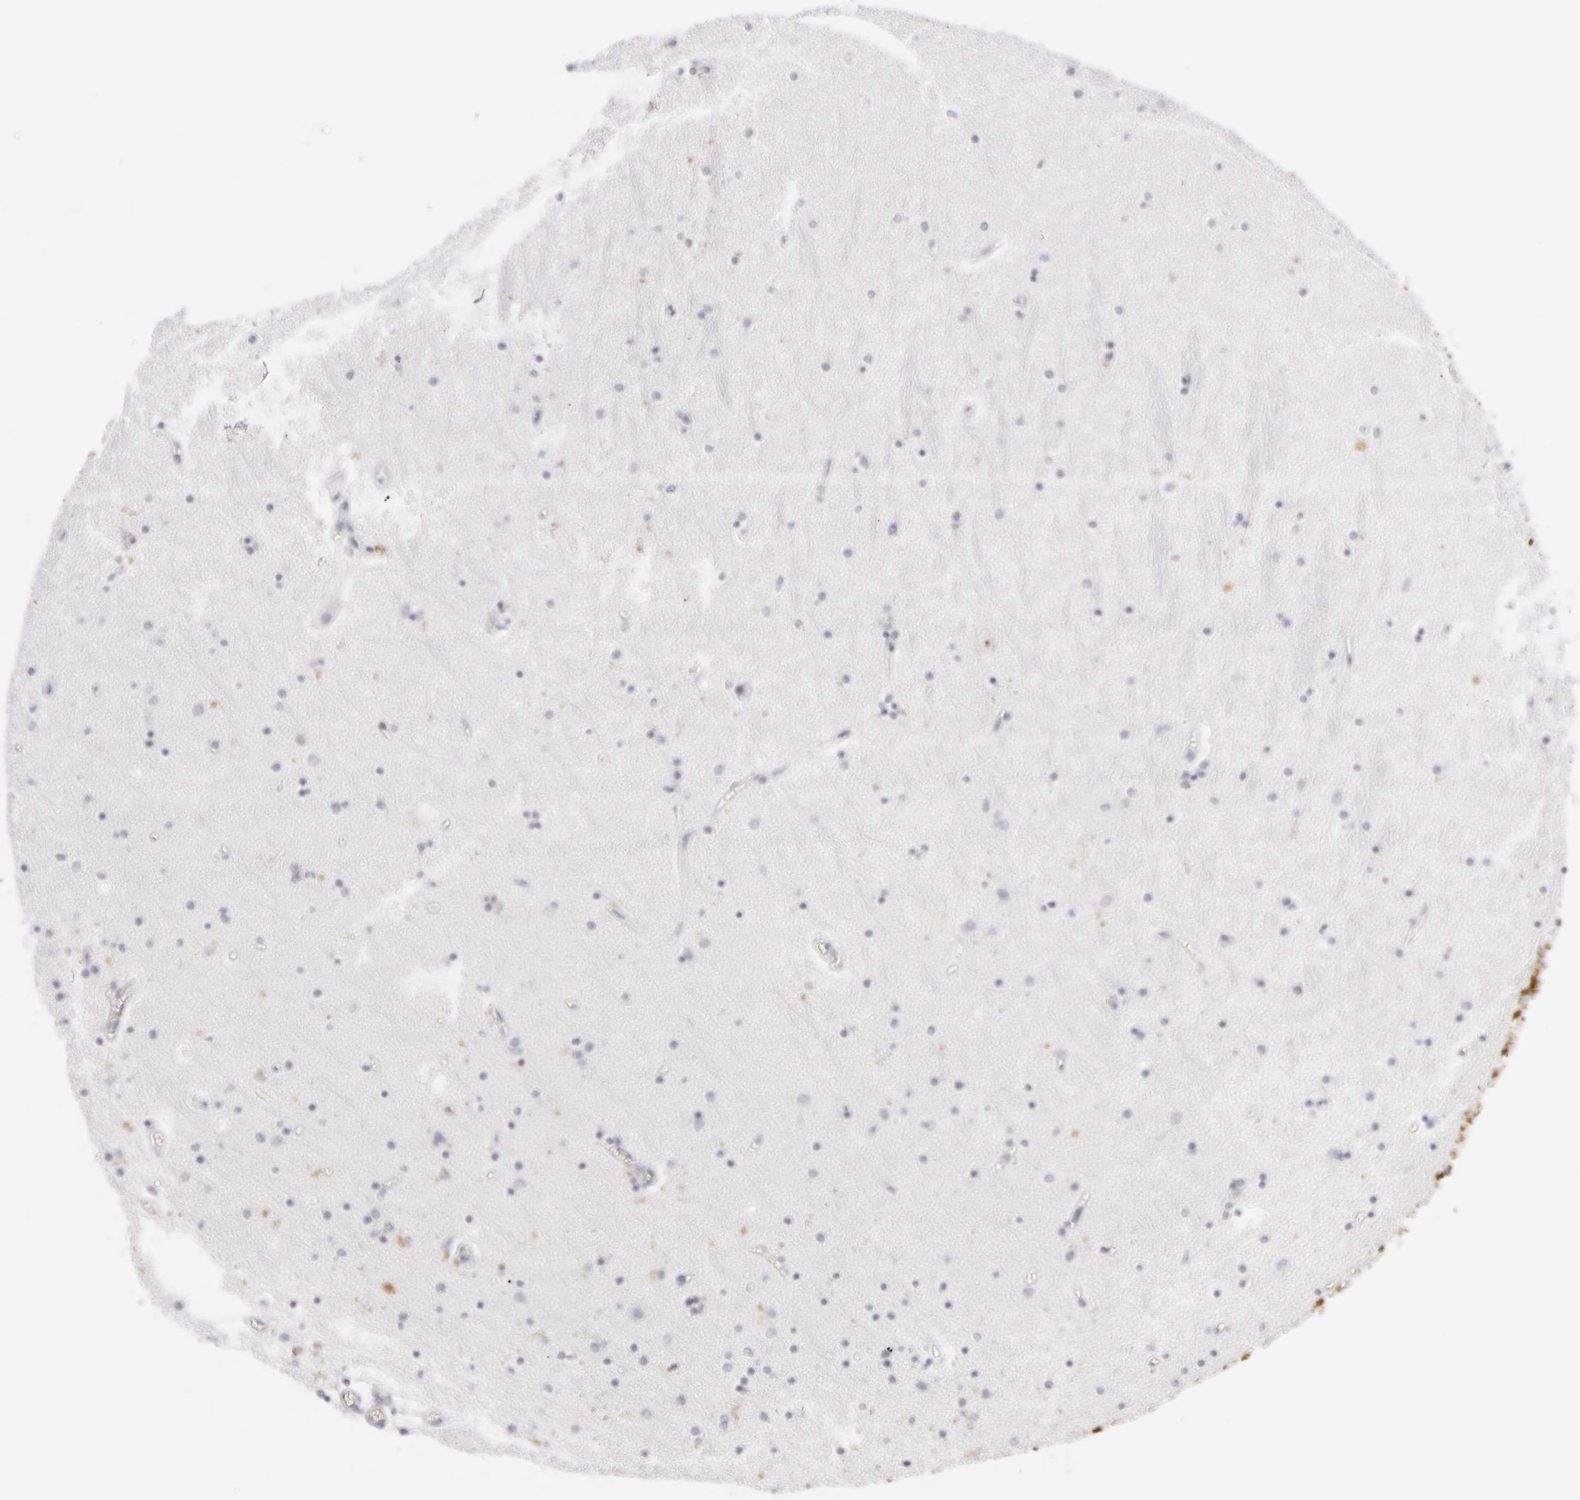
{"staining": {"intensity": "negative", "quantity": "none", "location": "none"}, "tissue": "hippocampus", "cell_type": "Glial cells", "image_type": "normal", "snomed": [{"axis": "morphology", "description": "Normal tissue, NOS"}, {"axis": "topography", "description": "Hippocampus"}], "caption": "This is an IHC micrograph of normal human hippocampus. There is no staining in glial cells.", "gene": "TNNC1", "patient": {"sex": "female", "age": 54}}